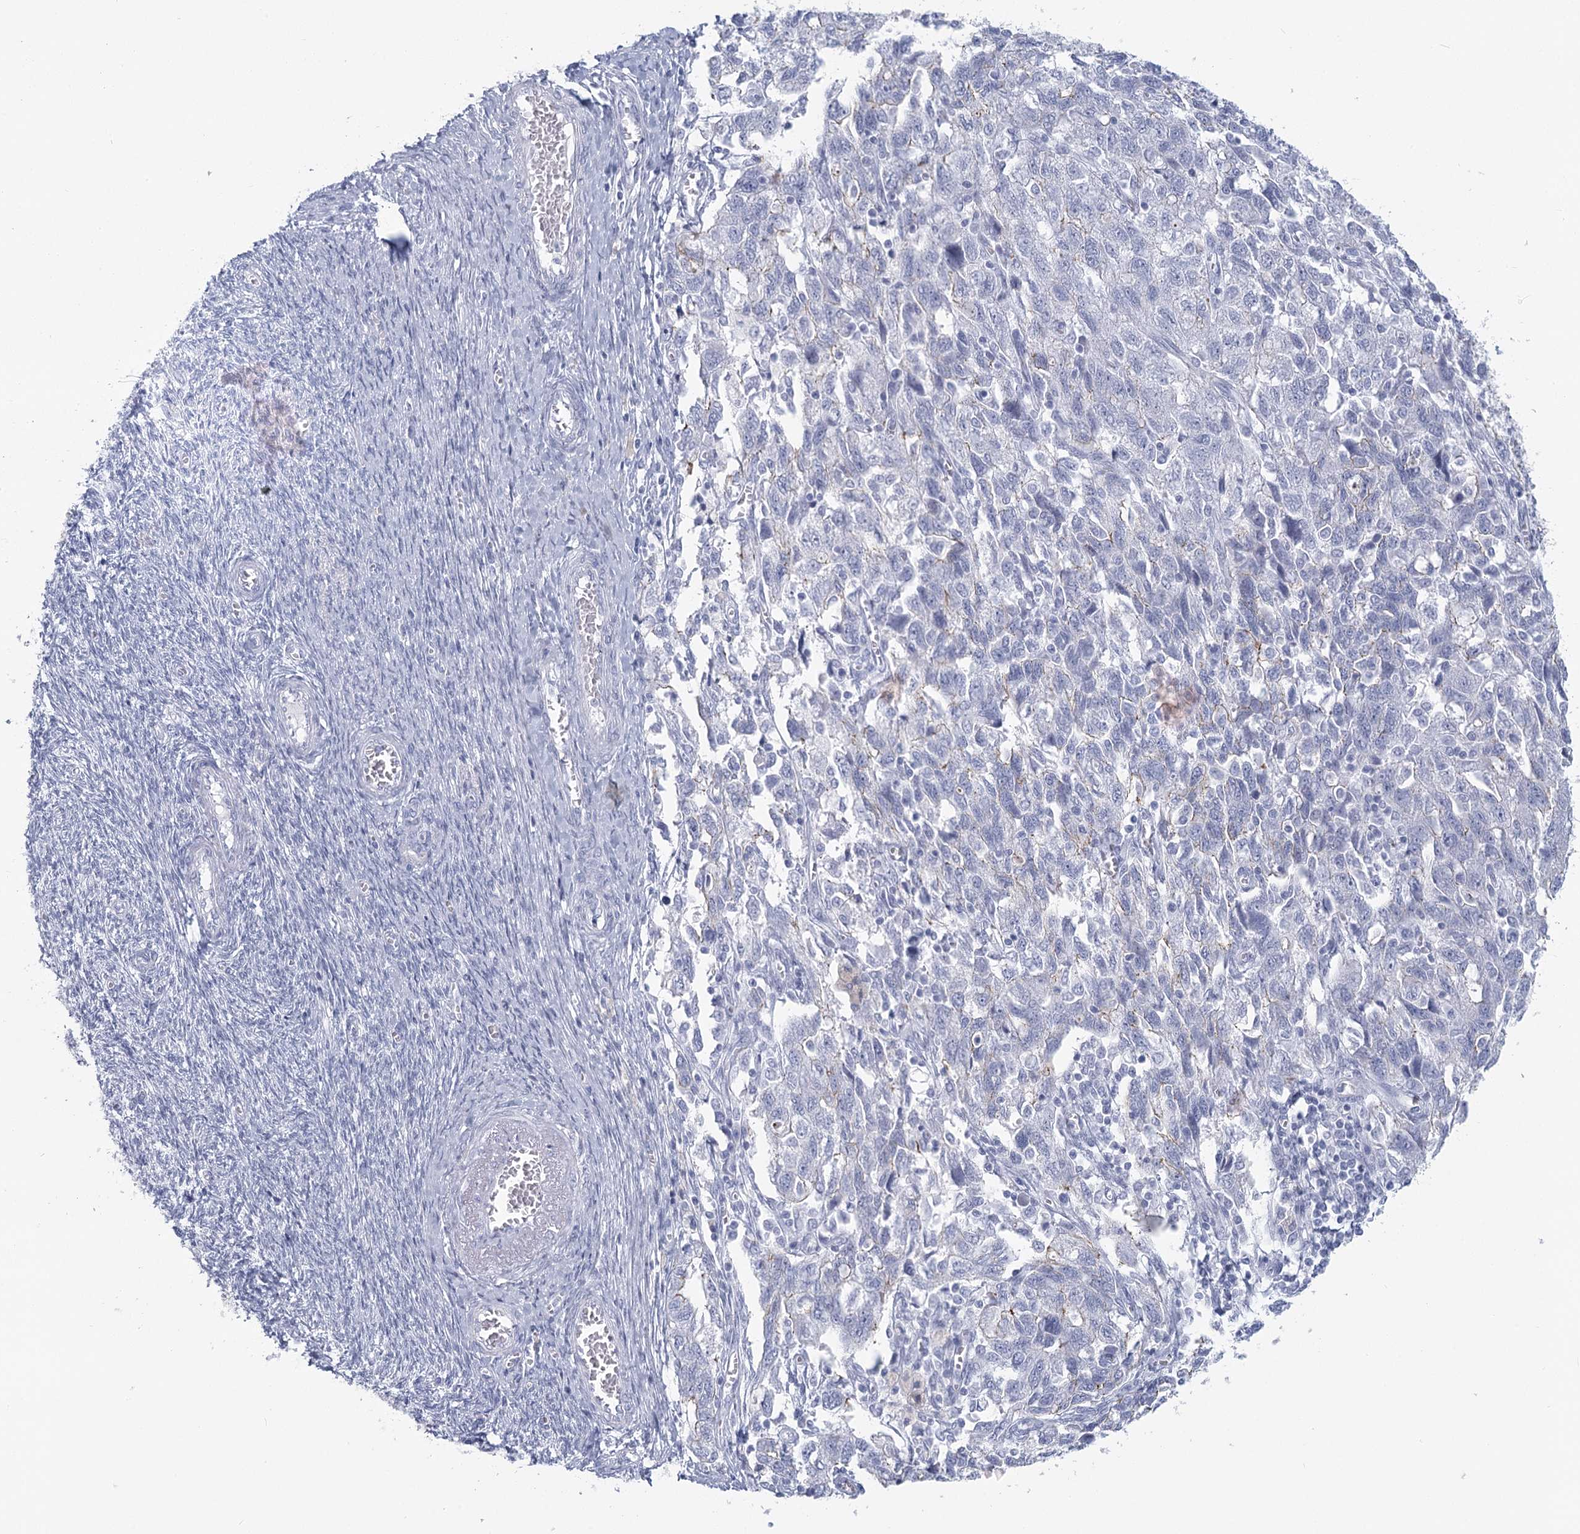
{"staining": {"intensity": "negative", "quantity": "none", "location": "none"}, "tissue": "ovarian cancer", "cell_type": "Tumor cells", "image_type": "cancer", "snomed": [{"axis": "morphology", "description": "Carcinoma, NOS"}, {"axis": "morphology", "description": "Cystadenocarcinoma, serous, NOS"}, {"axis": "topography", "description": "Ovary"}], "caption": "Tumor cells are negative for brown protein staining in ovarian cancer.", "gene": "WNT8B", "patient": {"sex": "female", "age": 69}}